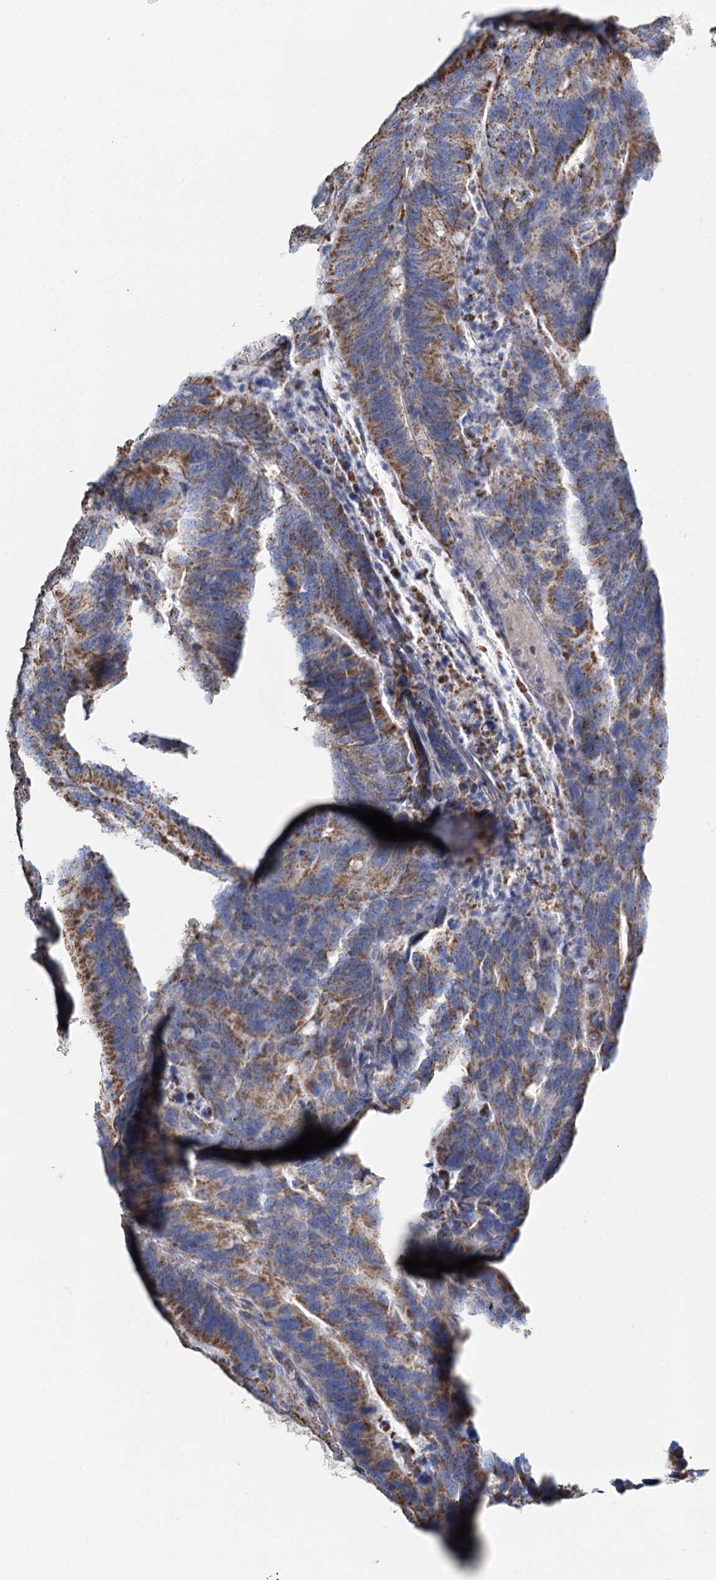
{"staining": {"intensity": "moderate", "quantity": ">75%", "location": "cytoplasmic/membranous"}, "tissue": "colorectal cancer", "cell_type": "Tumor cells", "image_type": "cancer", "snomed": [{"axis": "morphology", "description": "Adenocarcinoma, NOS"}, {"axis": "topography", "description": "Colon"}], "caption": "Immunohistochemical staining of human colorectal cancer (adenocarcinoma) demonstrates medium levels of moderate cytoplasmic/membranous expression in about >75% of tumor cells. The protein is stained brown, and the nuclei are stained in blue (DAB (3,3'-diaminobenzidine) IHC with brightfield microscopy, high magnification).", "gene": "MRPL44", "patient": {"sex": "female", "age": 66}}